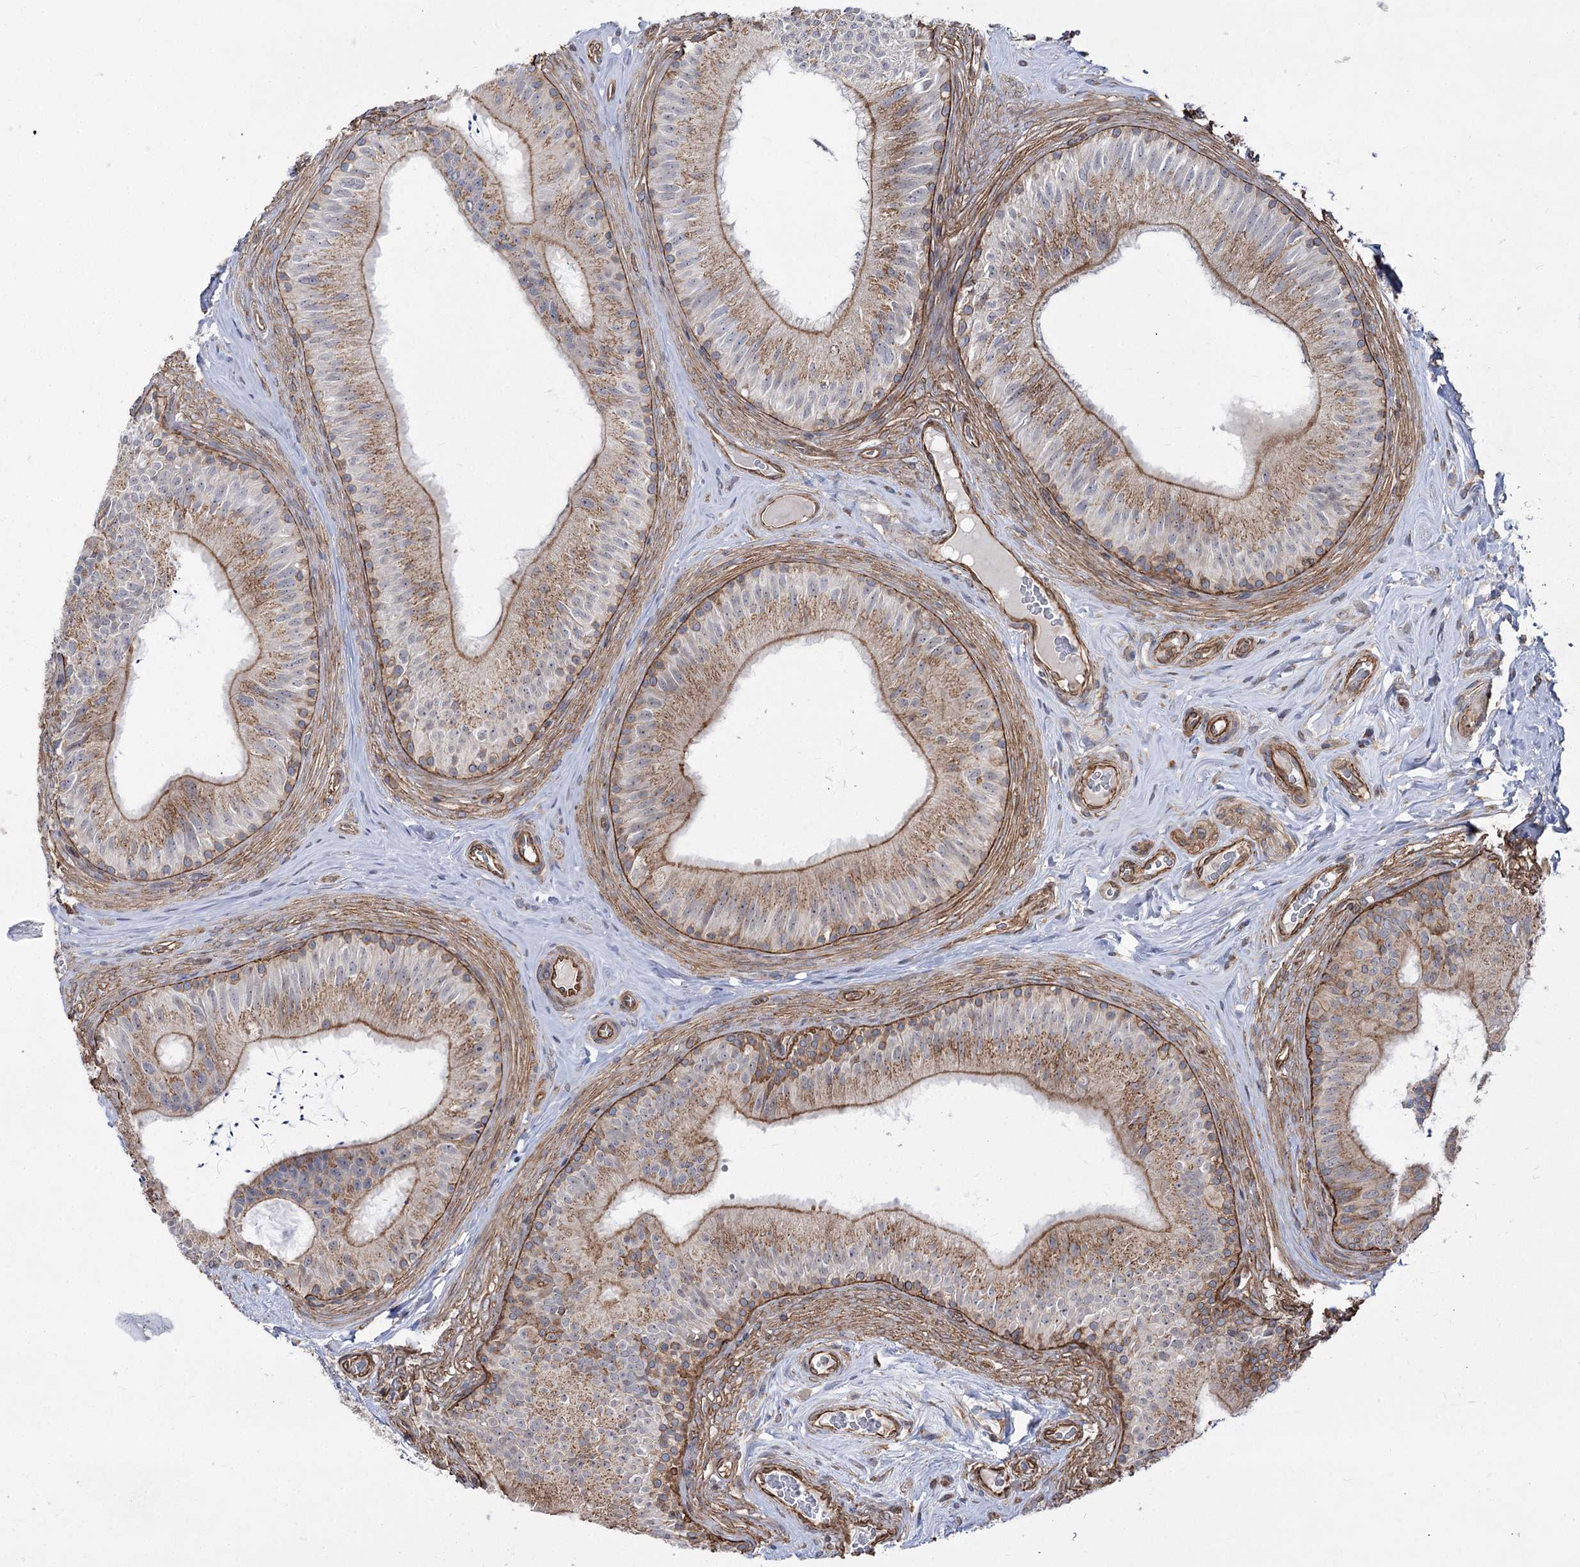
{"staining": {"intensity": "strong", "quantity": ">75%", "location": "cytoplasmic/membranous"}, "tissue": "epididymis", "cell_type": "Glandular cells", "image_type": "normal", "snomed": [{"axis": "morphology", "description": "Normal tissue, NOS"}, {"axis": "topography", "description": "Epididymis"}], "caption": "A brown stain highlights strong cytoplasmic/membranous expression of a protein in glandular cells of unremarkable human epididymis.", "gene": "SH3BP5L", "patient": {"sex": "male", "age": 46}}